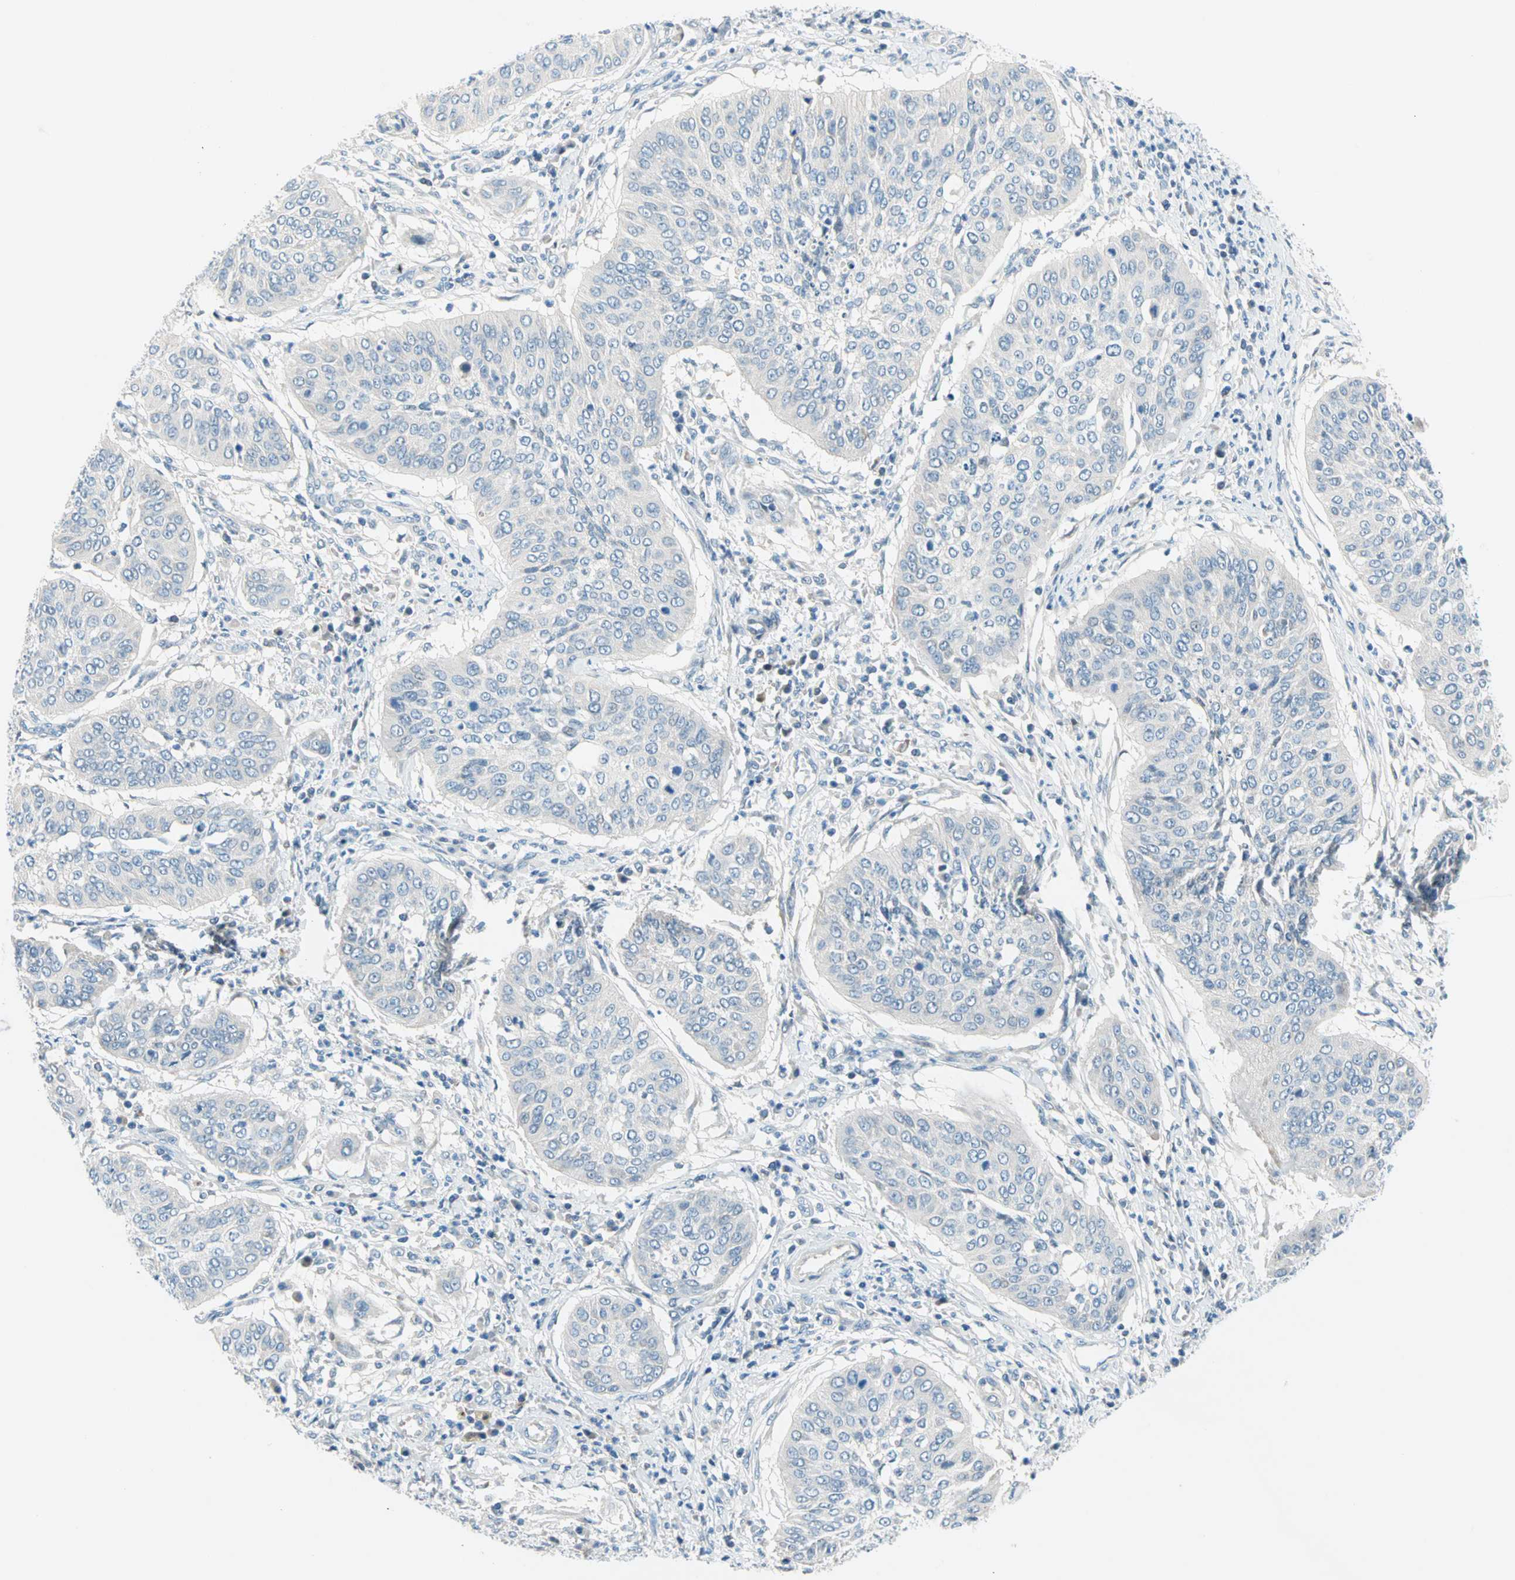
{"staining": {"intensity": "negative", "quantity": "none", "location": "none"}, "tissue": "cervical cancer", "cell_type": "Tumor cells", "image_type": "cancer", "snomed": [{"axis": "morphology", "description": "Normal tissue, NOS"}, {"axis": "morphology", "description": "Squamous cell carcinoma, NOS"}, {"axis": "topography", "description": "Cervix"}], "caption": "This histopathology image is of cervical squamous cell carcinoma stained with immunohistochemistry (IHC) to label a protein in brown with the nuclei are counter-stained blue. There is no expression in tumor cells.", "gene": "TMEM163", "patient": {"sex": "female", "age": 39}}